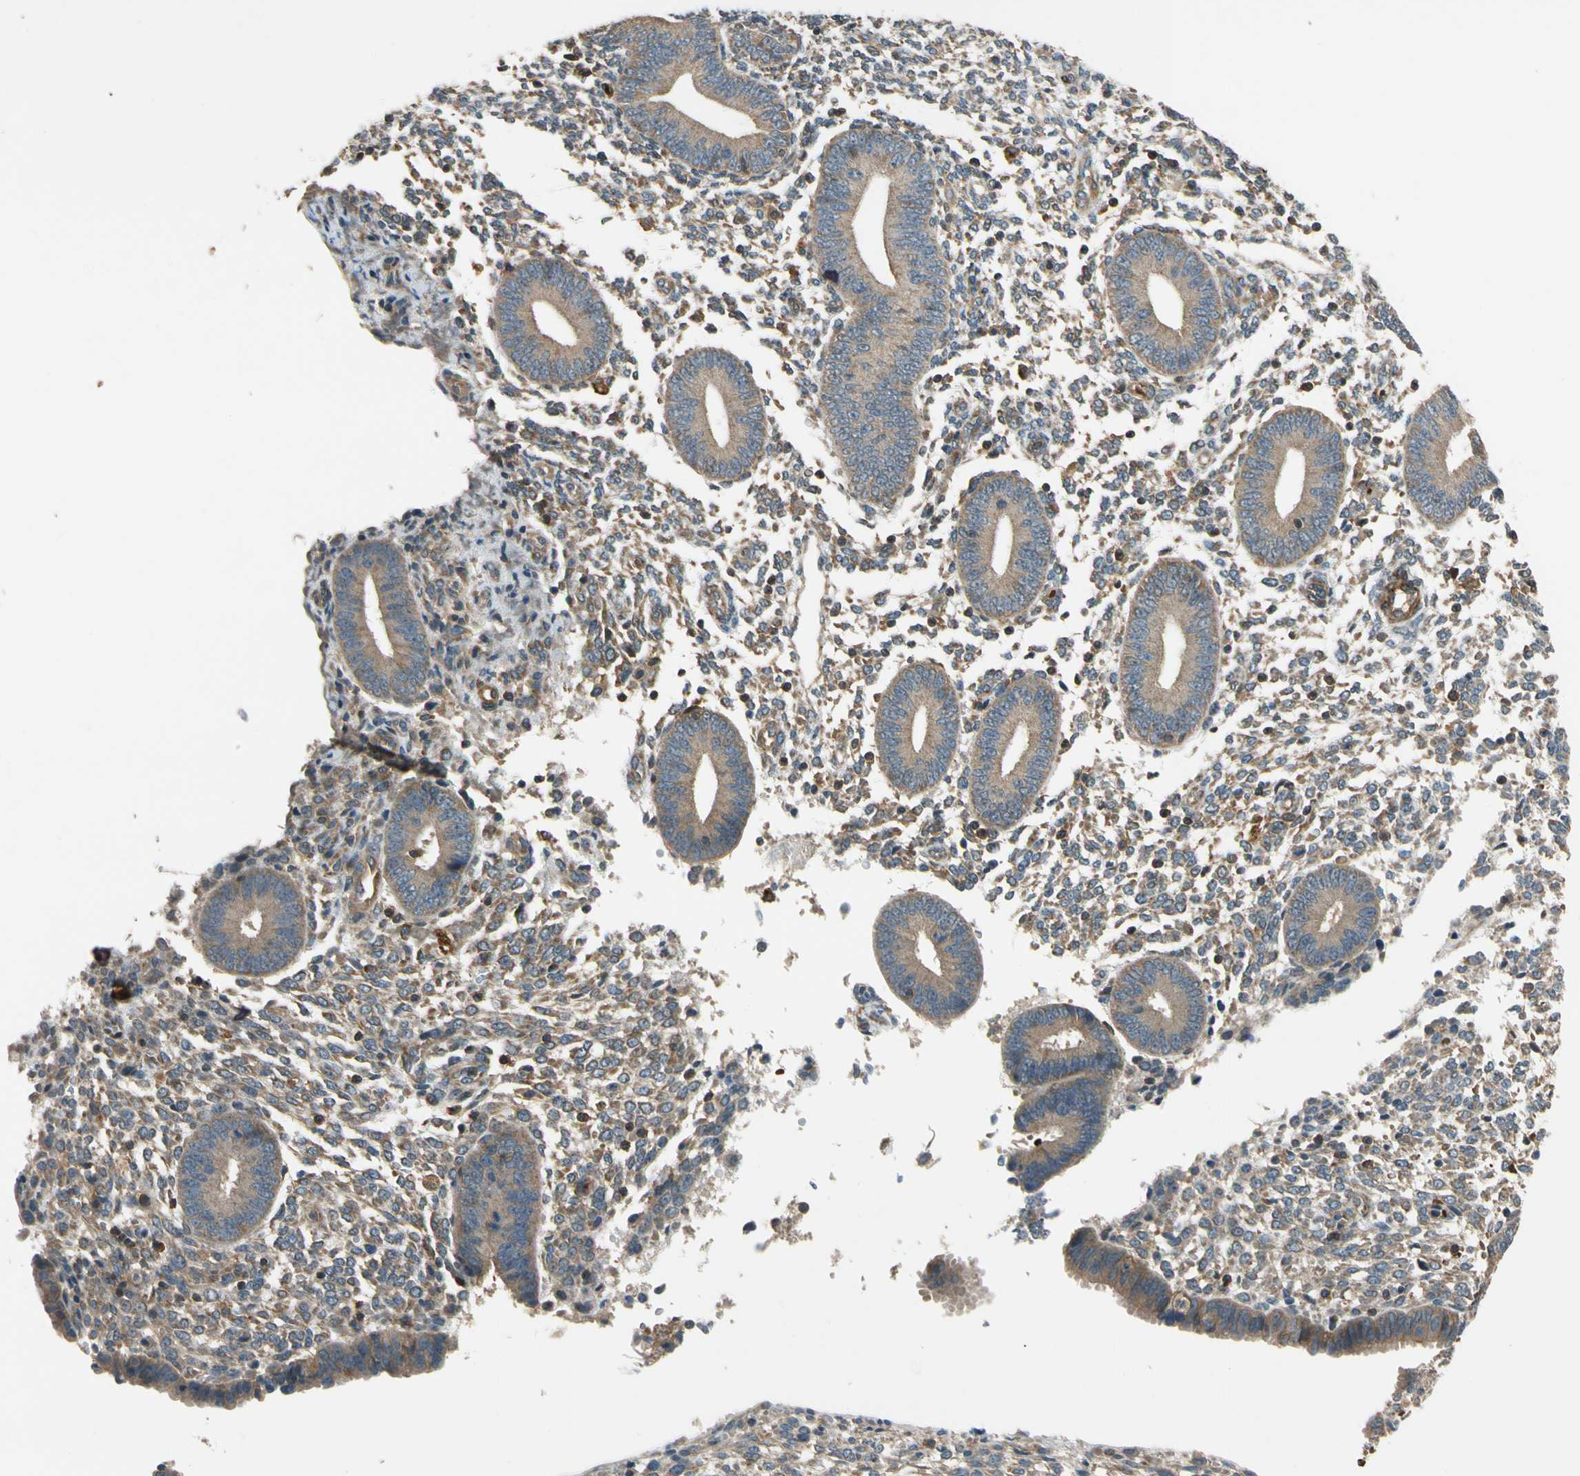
{"staining": {"intensity": "weak", "quantity": "25%-75%", "location": "cytoplasmic/membranous"}, "tissue": "endometrium", "cell_type": "Cells in endometrial stroma", "image_type": "normal", "snomed": [{"axis": "morphology", "description": "Normal tissue, NOS"}, {"axis": "topography", "description": "Endometrium"}], "caption": "This micrograph reveals IHC staining of unremarkable endometrium, with low weak cytoplasmic/membranous staining in approximately 25%-75% of cells in endometrial stroma.", "gene": "MST1R", "patient": {"sex": "female", "age": 35}}